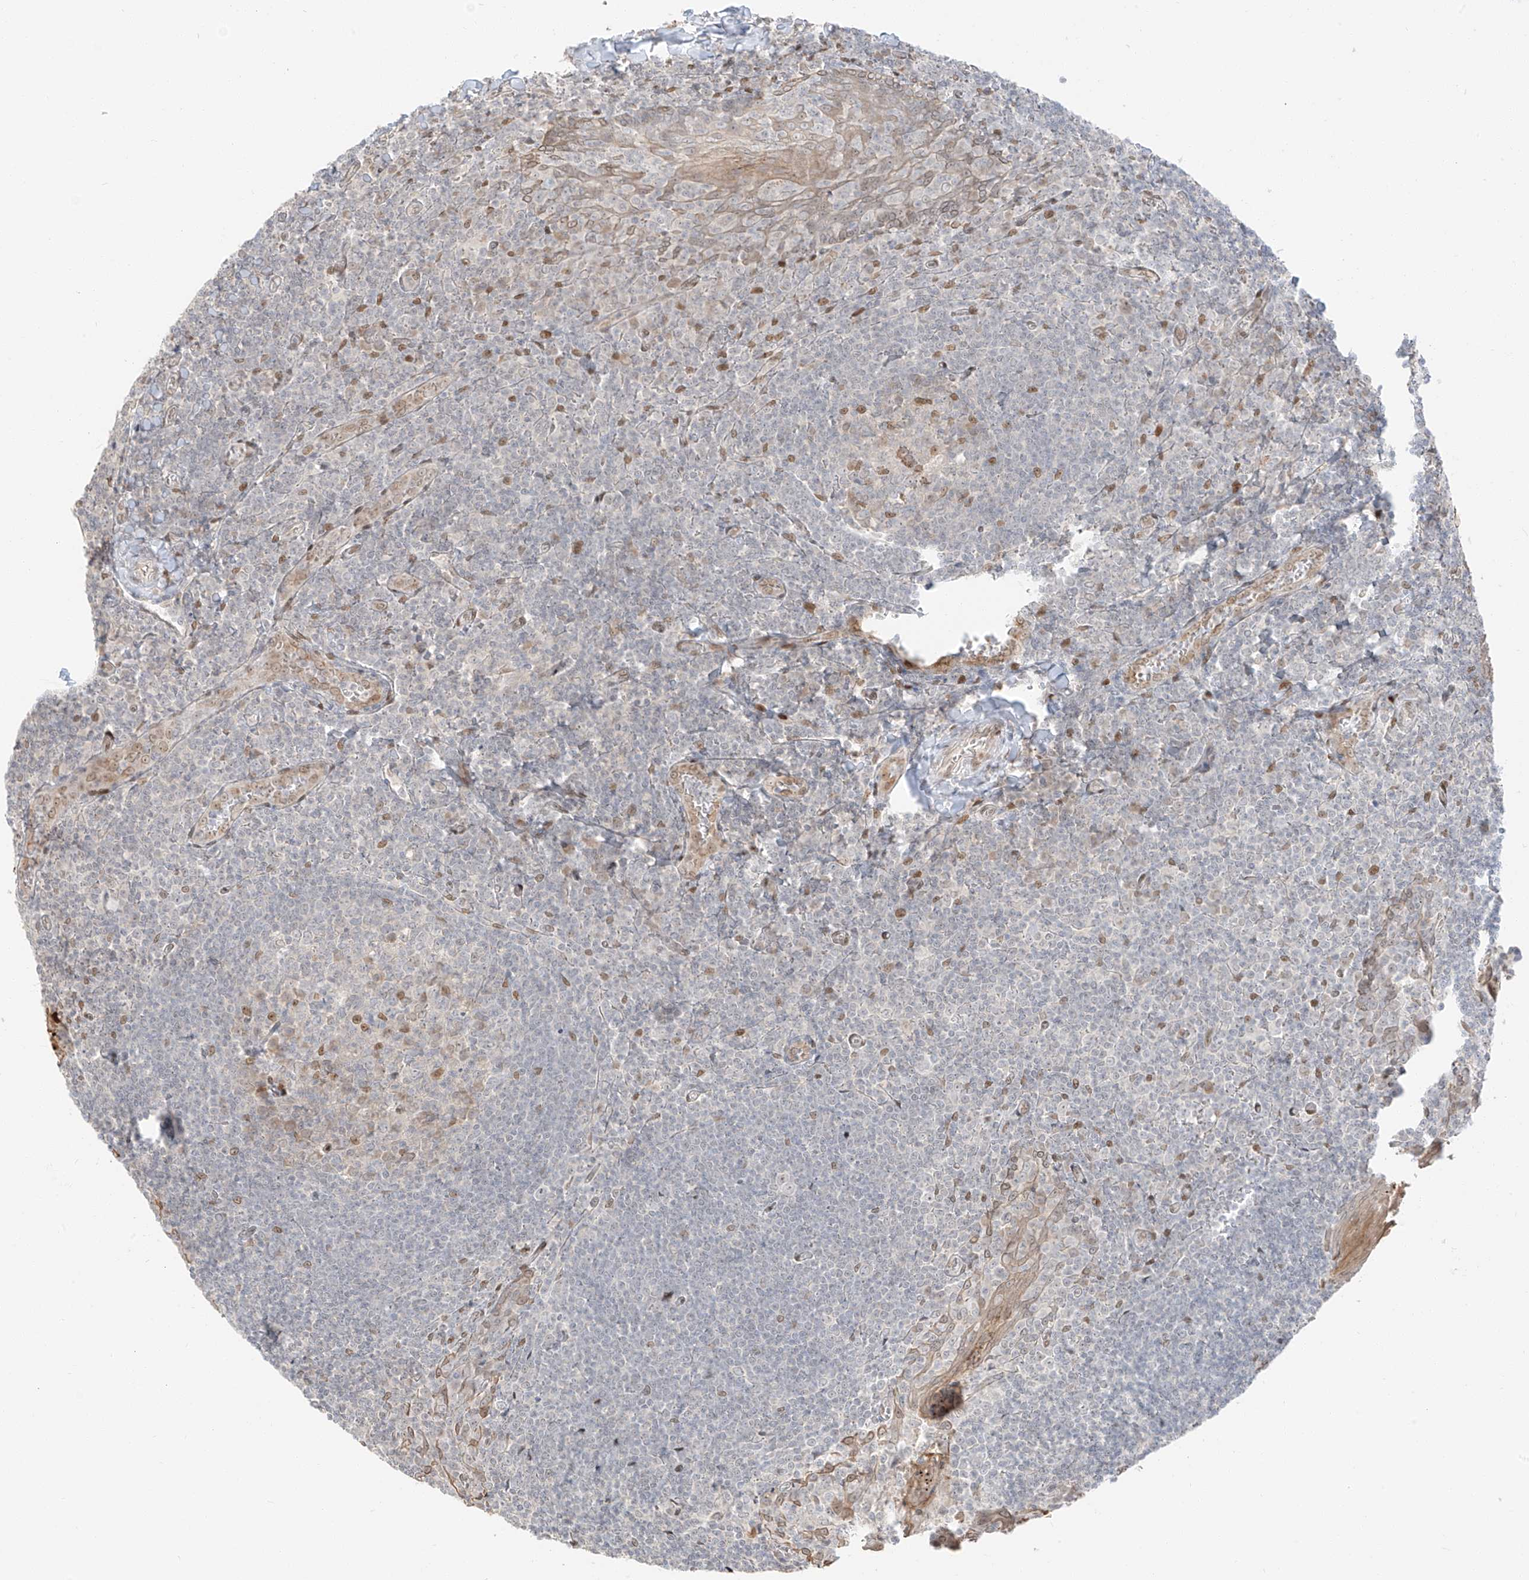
{"staining": {"intensity": "weak", "quantity": "<25%", "location": "nuclear"}, "tissue": "tonsil", "cell_type": "Germinal center cells", "image_type": "normal", "snomed": [{"axis": "morphology", "description": "Normal tissue, NOS"}, {"axis": "topography", "description": "Tonsil"}], "caption": "High magnification brightfield microscopy of normal tonsil stained with DAB (3,3'-diaminobenzidine) (brown) and counterstained with hematoxylin (blue): germinal center cells show no significant positivity.", "gene": "ZNF774", "patient": {"sex": "male", "age": 27}}